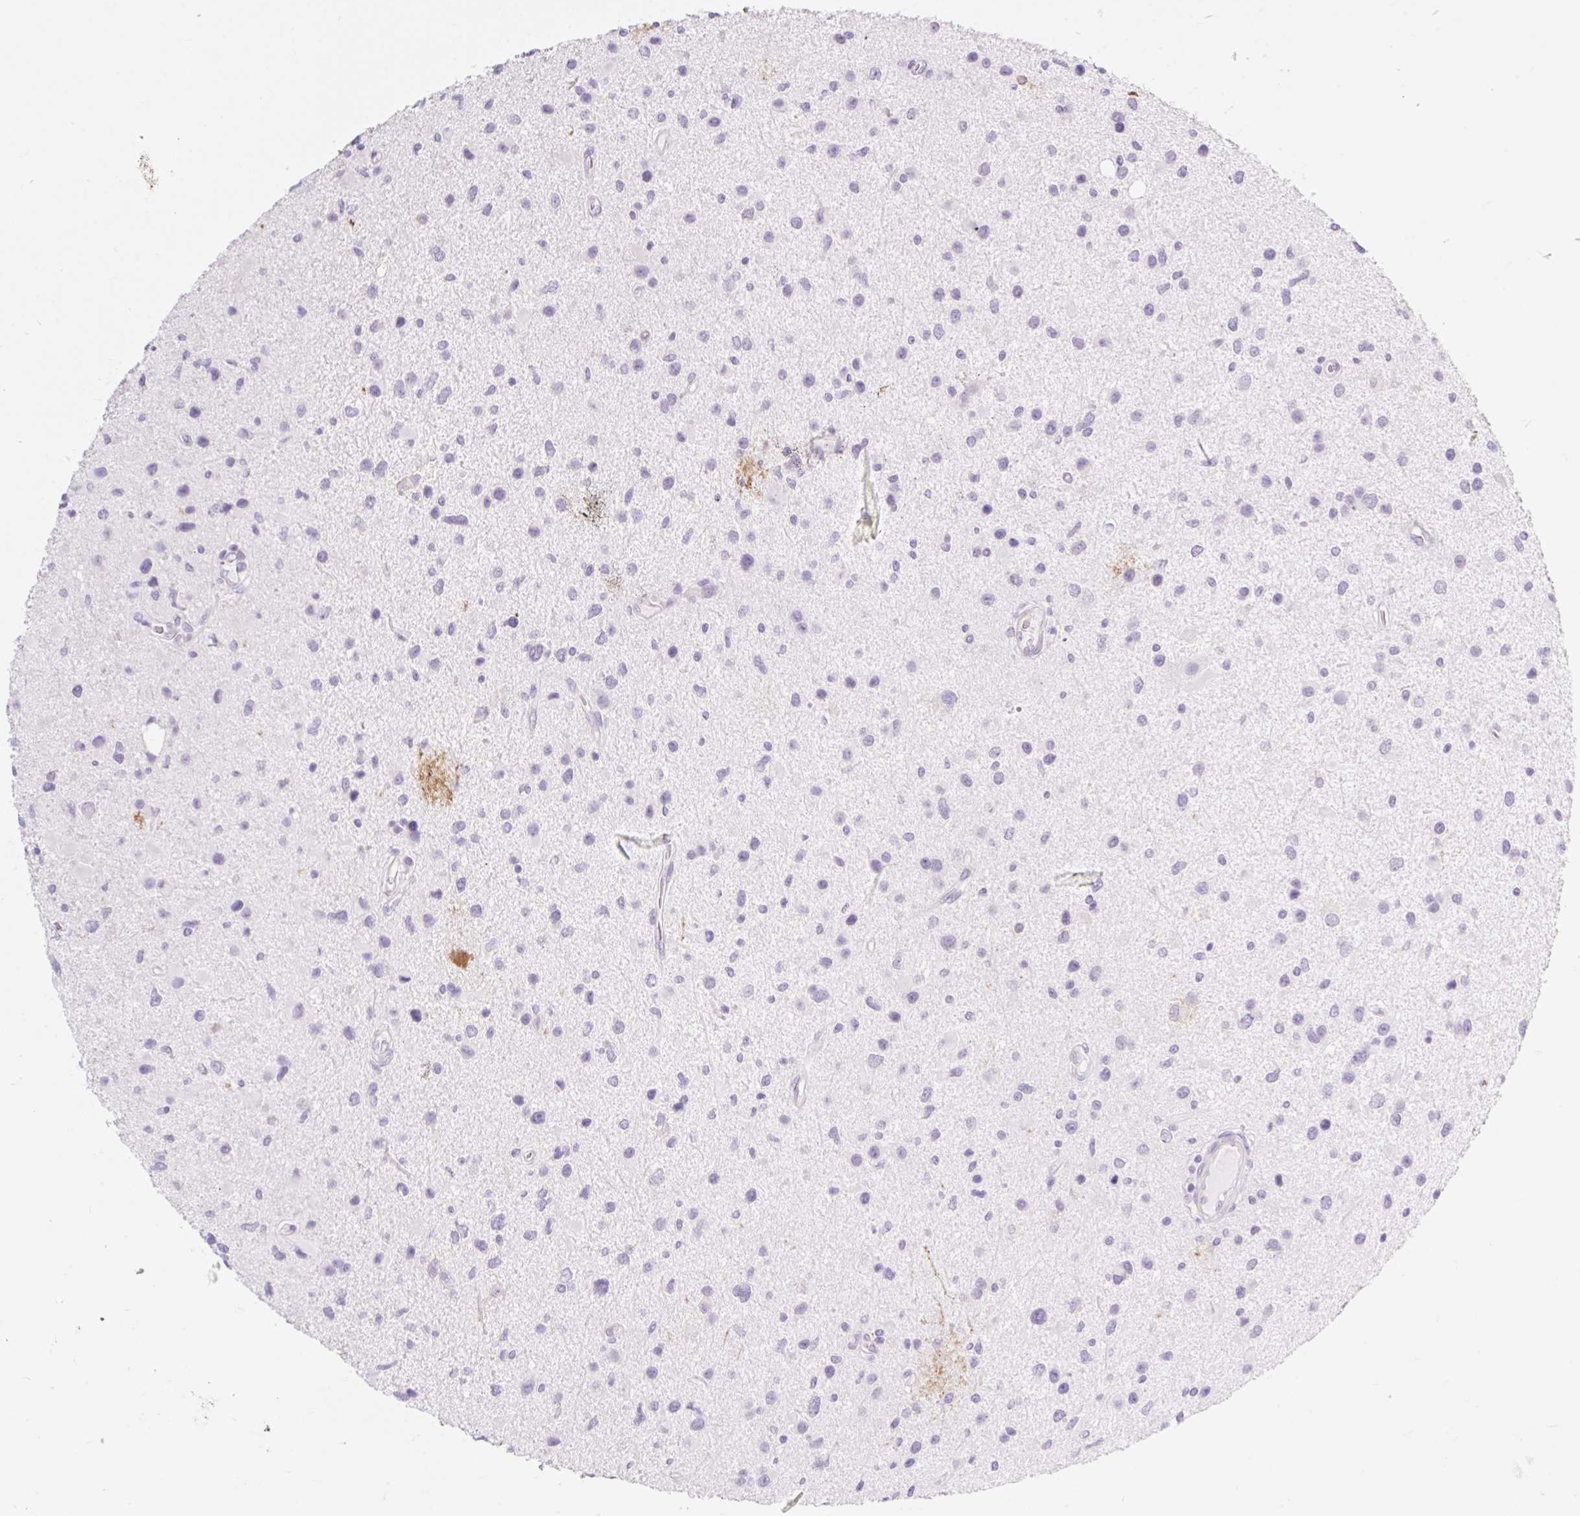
{"staining": {"intensity": "negative", "quantity": "none", "location": "none"}, "tissue": "glioma", "cell_type": "Tumor cells", "image_type": "cancer", "snomed": [{"axis": "morphology", "description": "Glioma, malignant, Low grade"}, {"axis": "topography", "description": "Brain"}], "caption": "DAB (3,3'-diaminobenzidine) immunohistochemical staining of human glioma exhibits no significant positivity in tumor cells.", "gene": "BCAS1", "patient": {"sex": "female", "age": 32}}